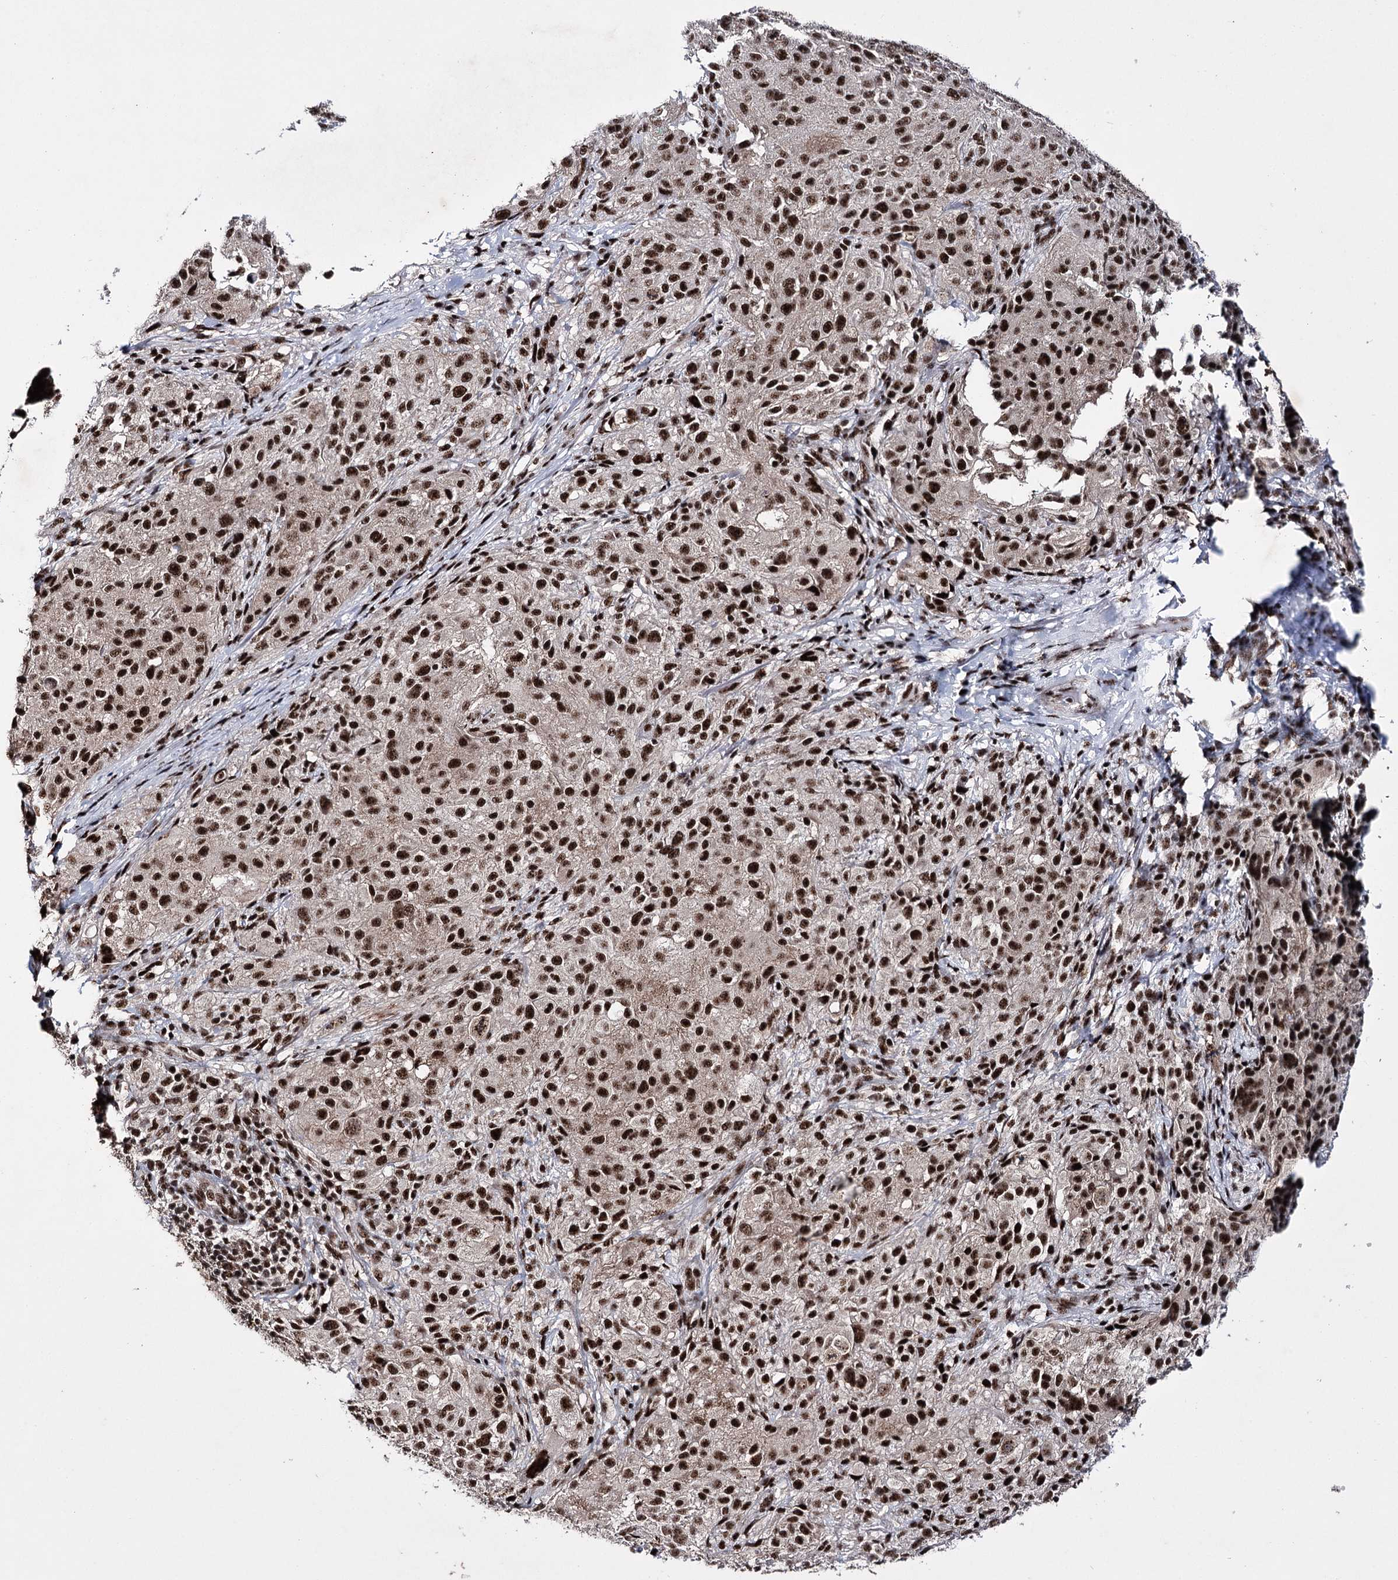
{"staining": {"intensity": "strong", "quantity": ">75%", "location": "nuclear"}, "tissue": "melanoma", "cell_type": "Tumor cells", "image_type": "cancer", "snomed": [{"axis": "morphology", "description": "Necrosis, NOS"}, {"axis": "morphology", "description": "Malignant melanoma, NOS"}, {"axis": "topography", "description": "Skin"}], "caption": "Protein positivity by immunohistochemistry (IHC) displays strong nuclear staining in about >75% of tumor cells in malignant melanoma.", "gene": "PRPF40A", "patient": {"sex": "female", "age": 87}}